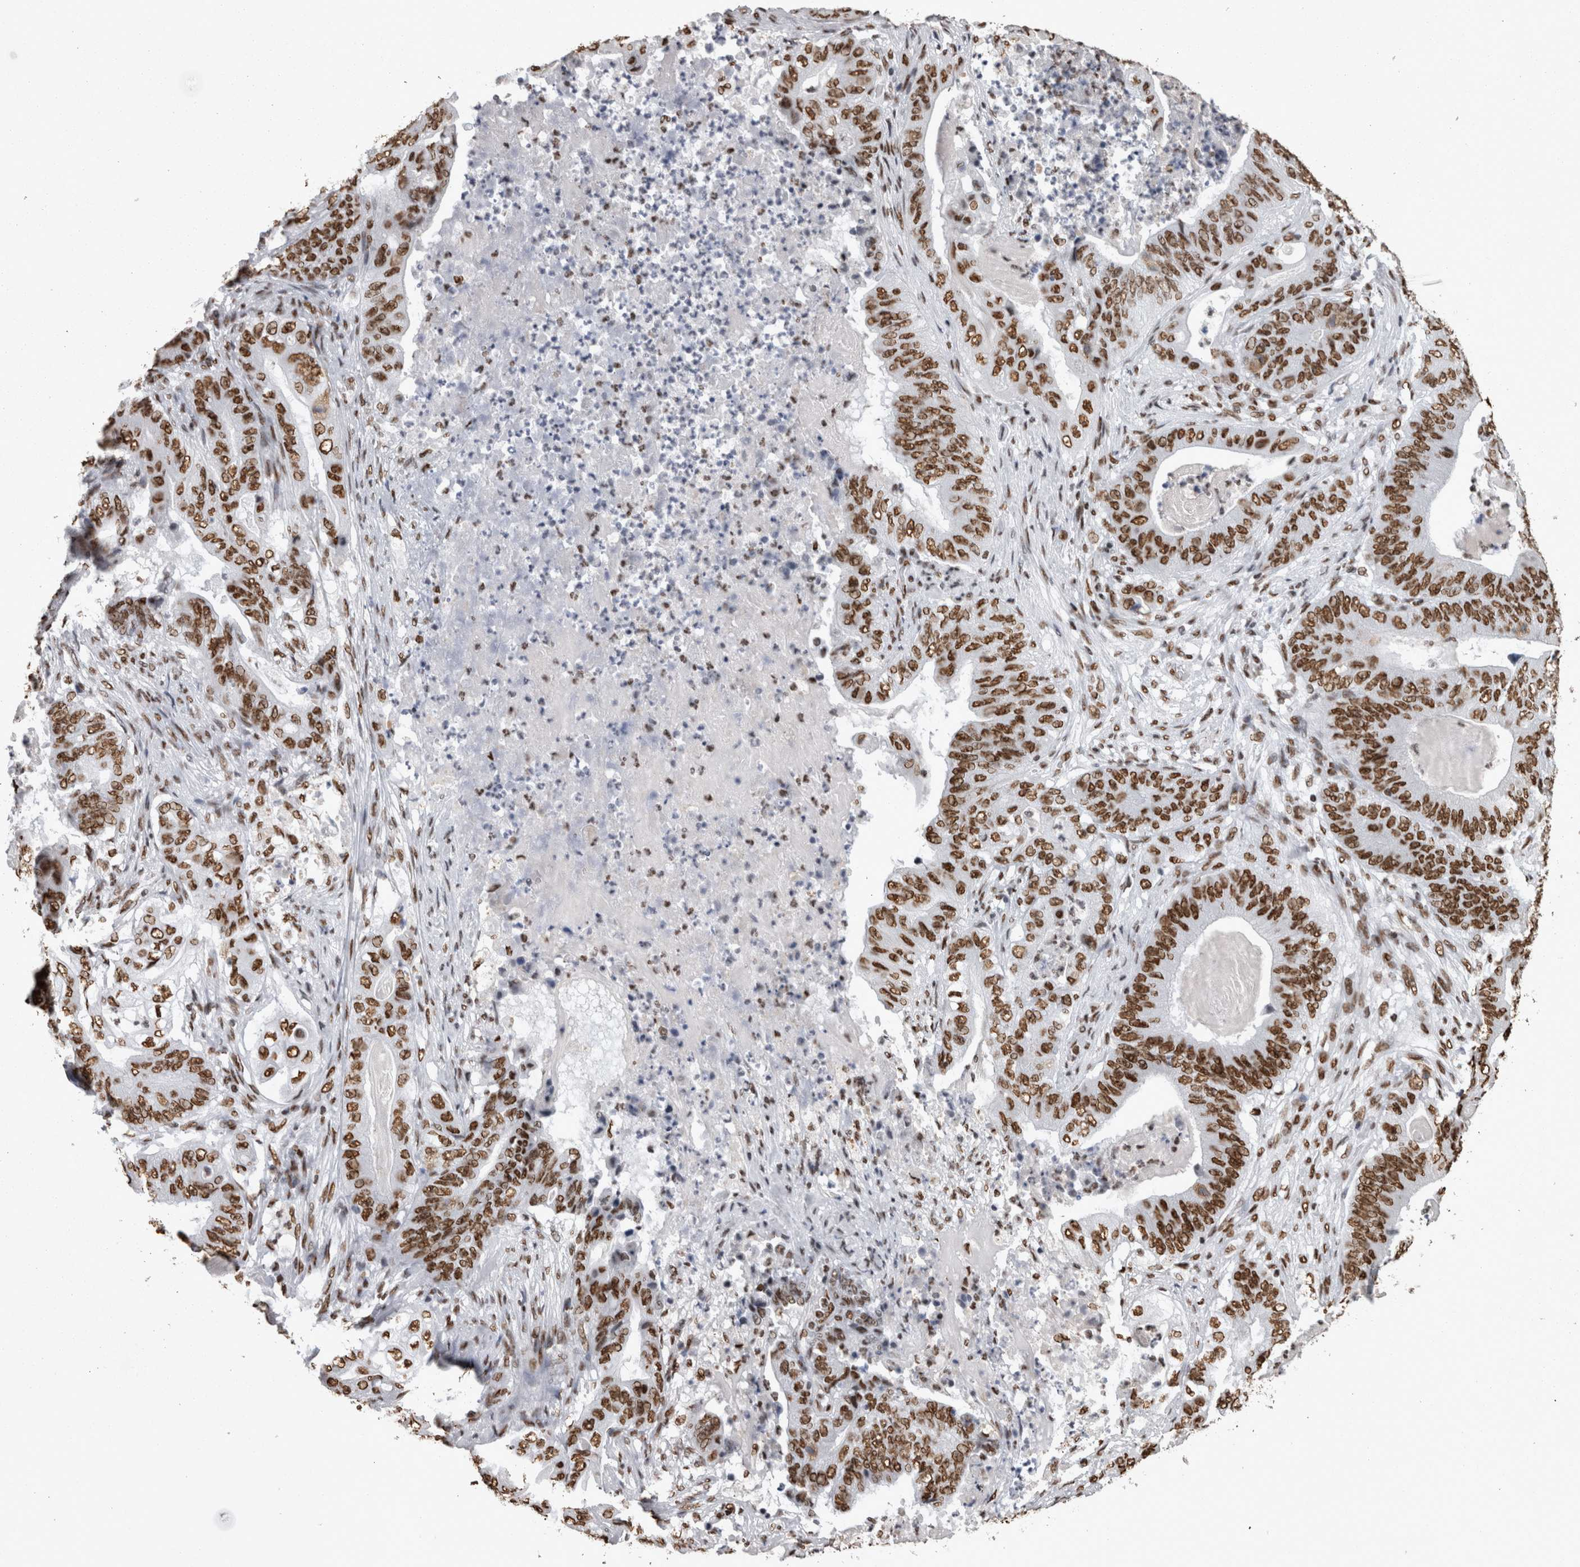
{"staining": {"intensity": "moderate", "quantity": ">75%", "location": "nuclear"}, "tissue": "stomach cancer", "cell_type": "Tumor cells", "image_type": "cancer", "snomed": [{"axis": "morphology", "description": "Adenocarcinoma, NOS"}, {"axis": "topography", "description": "Stomach"}], "caption": "An image of stomach cancer (adenocarcinoma) stained for a protein shows moderate nuclear brown staining in tumor cells.", "gene": "HNRNPM", "patient": {"sex": "female", "age": 73}}